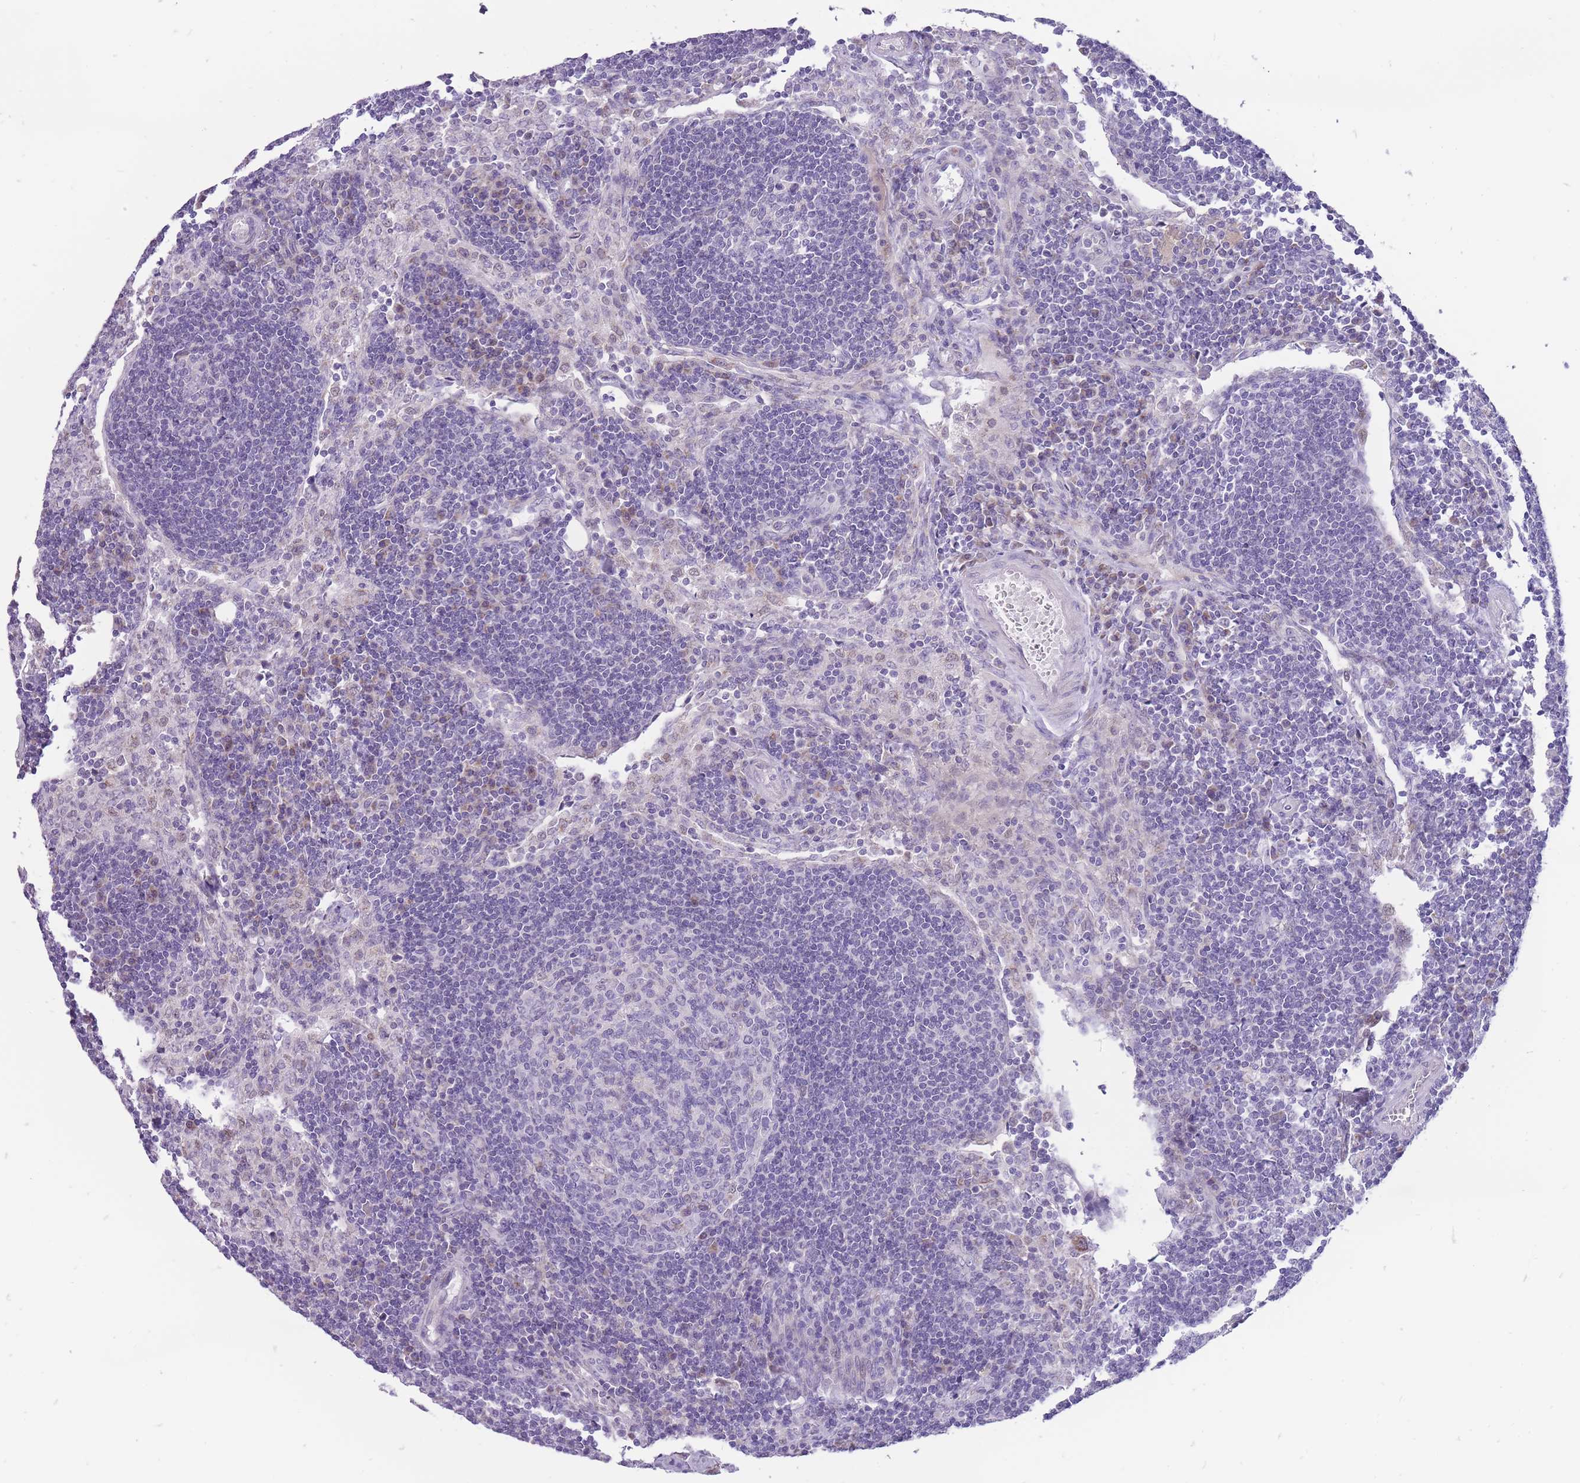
{"staining": {"intensity": "negative", "quantity": "none", "location": "none"}, "tissue": "lymph node", "cell_type": "Germinal center cells", "image_type": "normal", "snomed": [{"axis": "morphology", "description": "Normal tissue, NOS"}, {"axis": "topography", "description": "Lymph node"}], "caption": "A high-resolution image shows immunohistochemistry (IHC) staining of unremarkable lymph node, which exhibits no significant expression in germinal center cells. (DAB IHC visualized using brightfield microscopy, high magnification).", "gene": "ERICH4", "patient": {"sex": "female", "age": 73}}